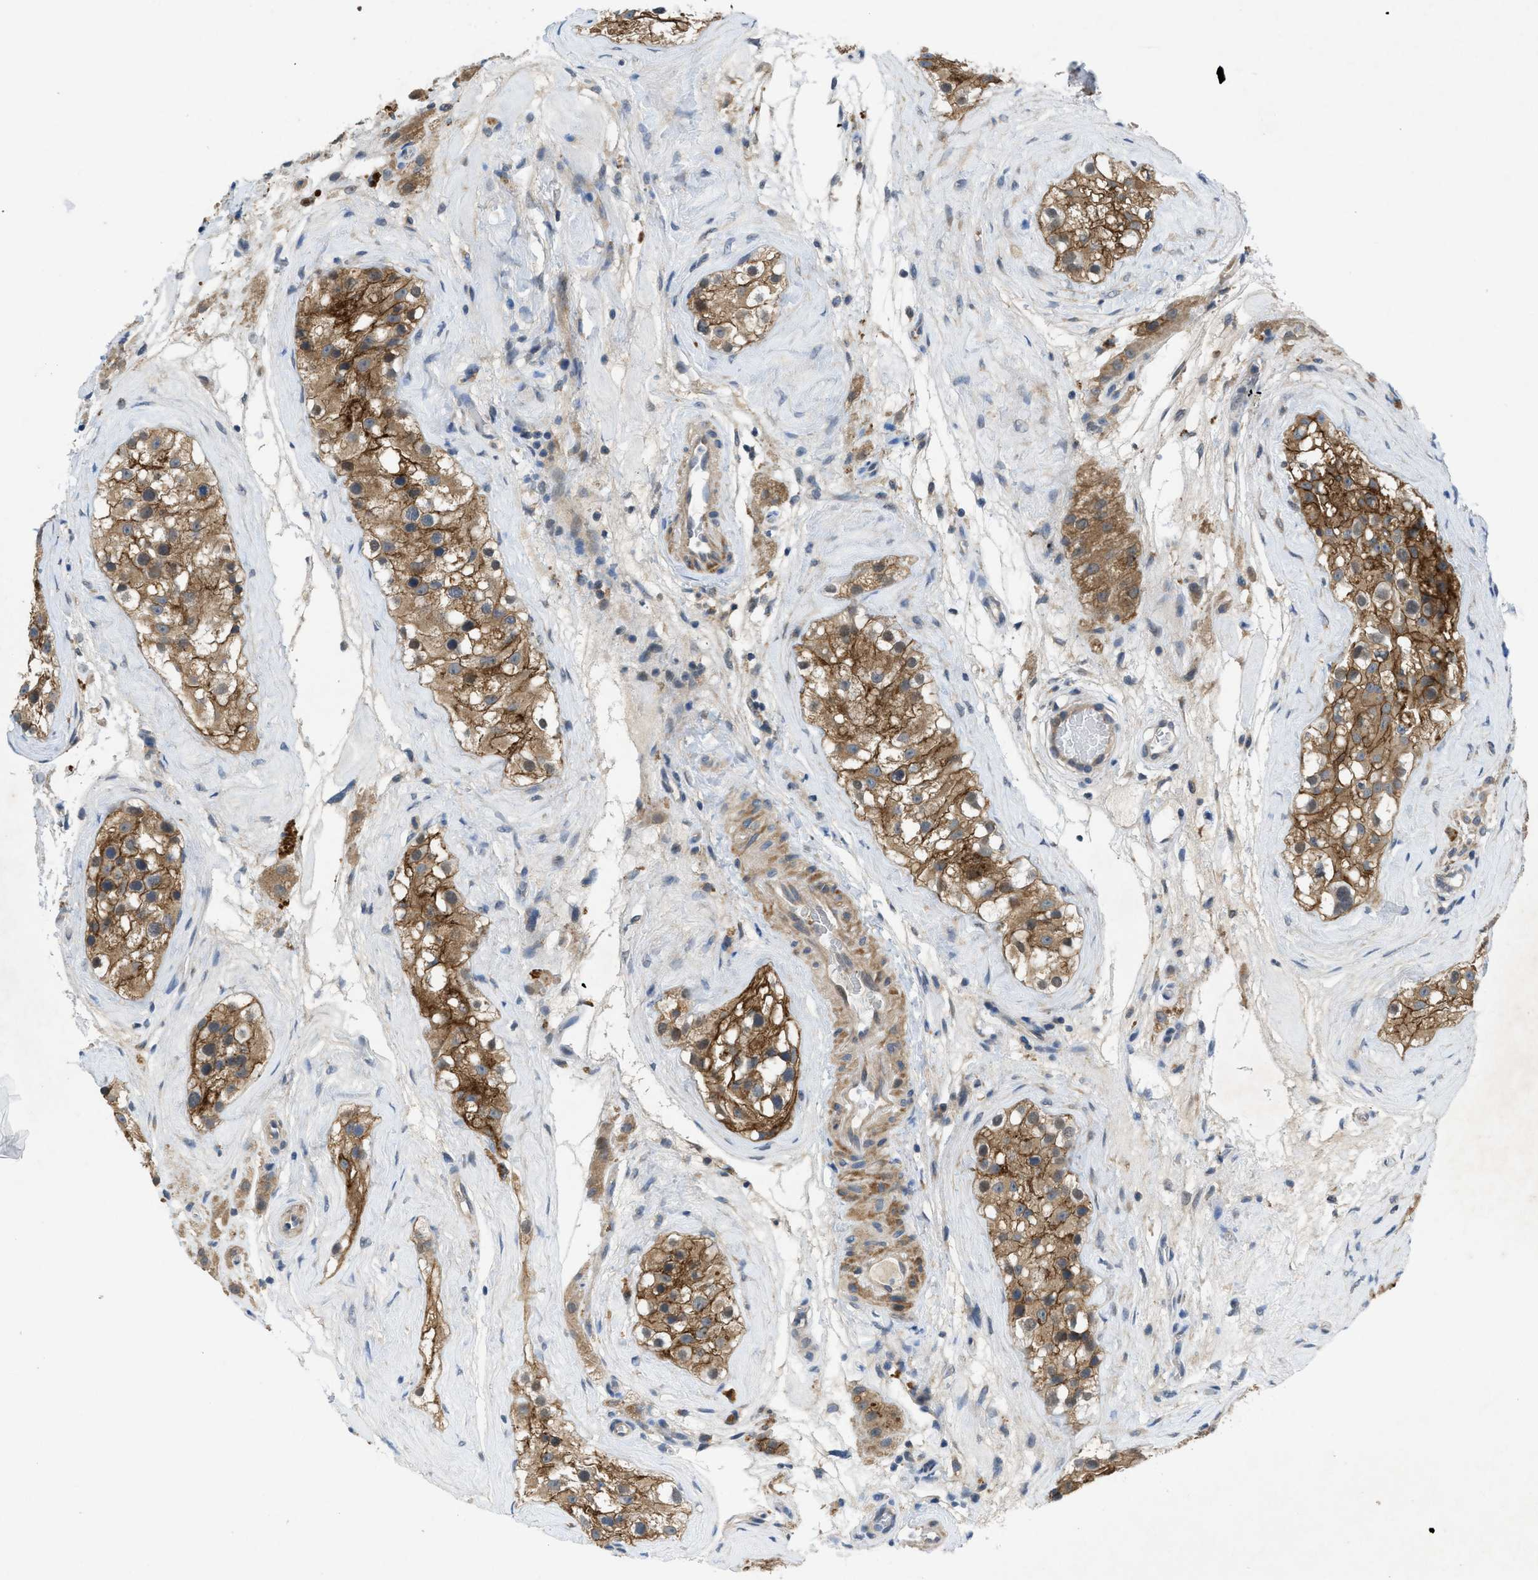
{"staining": {"intensity": "moderate", "quantity": ">75%", "location": "cytoplasmic/membranous"}, "tissue": "testis", "cell_type": "Cells in seminiferous ducts", "image_type": "normal", "snomed": [{"axis": "morphology", "description": "Normal tissue, NOS"}, {"axis": "morphology", "description": "Seminoma, NOS"}, {"axis": "topography", "description": "Testis"}], "caption": "Human testis stained with a brown dye exhibits moderate cytoplasmic/membranous positive expression in approximately >75% of cells in seminiferous ducts.", "gene": "PANX1", "patient": {"sex": "male", "age": 71}}